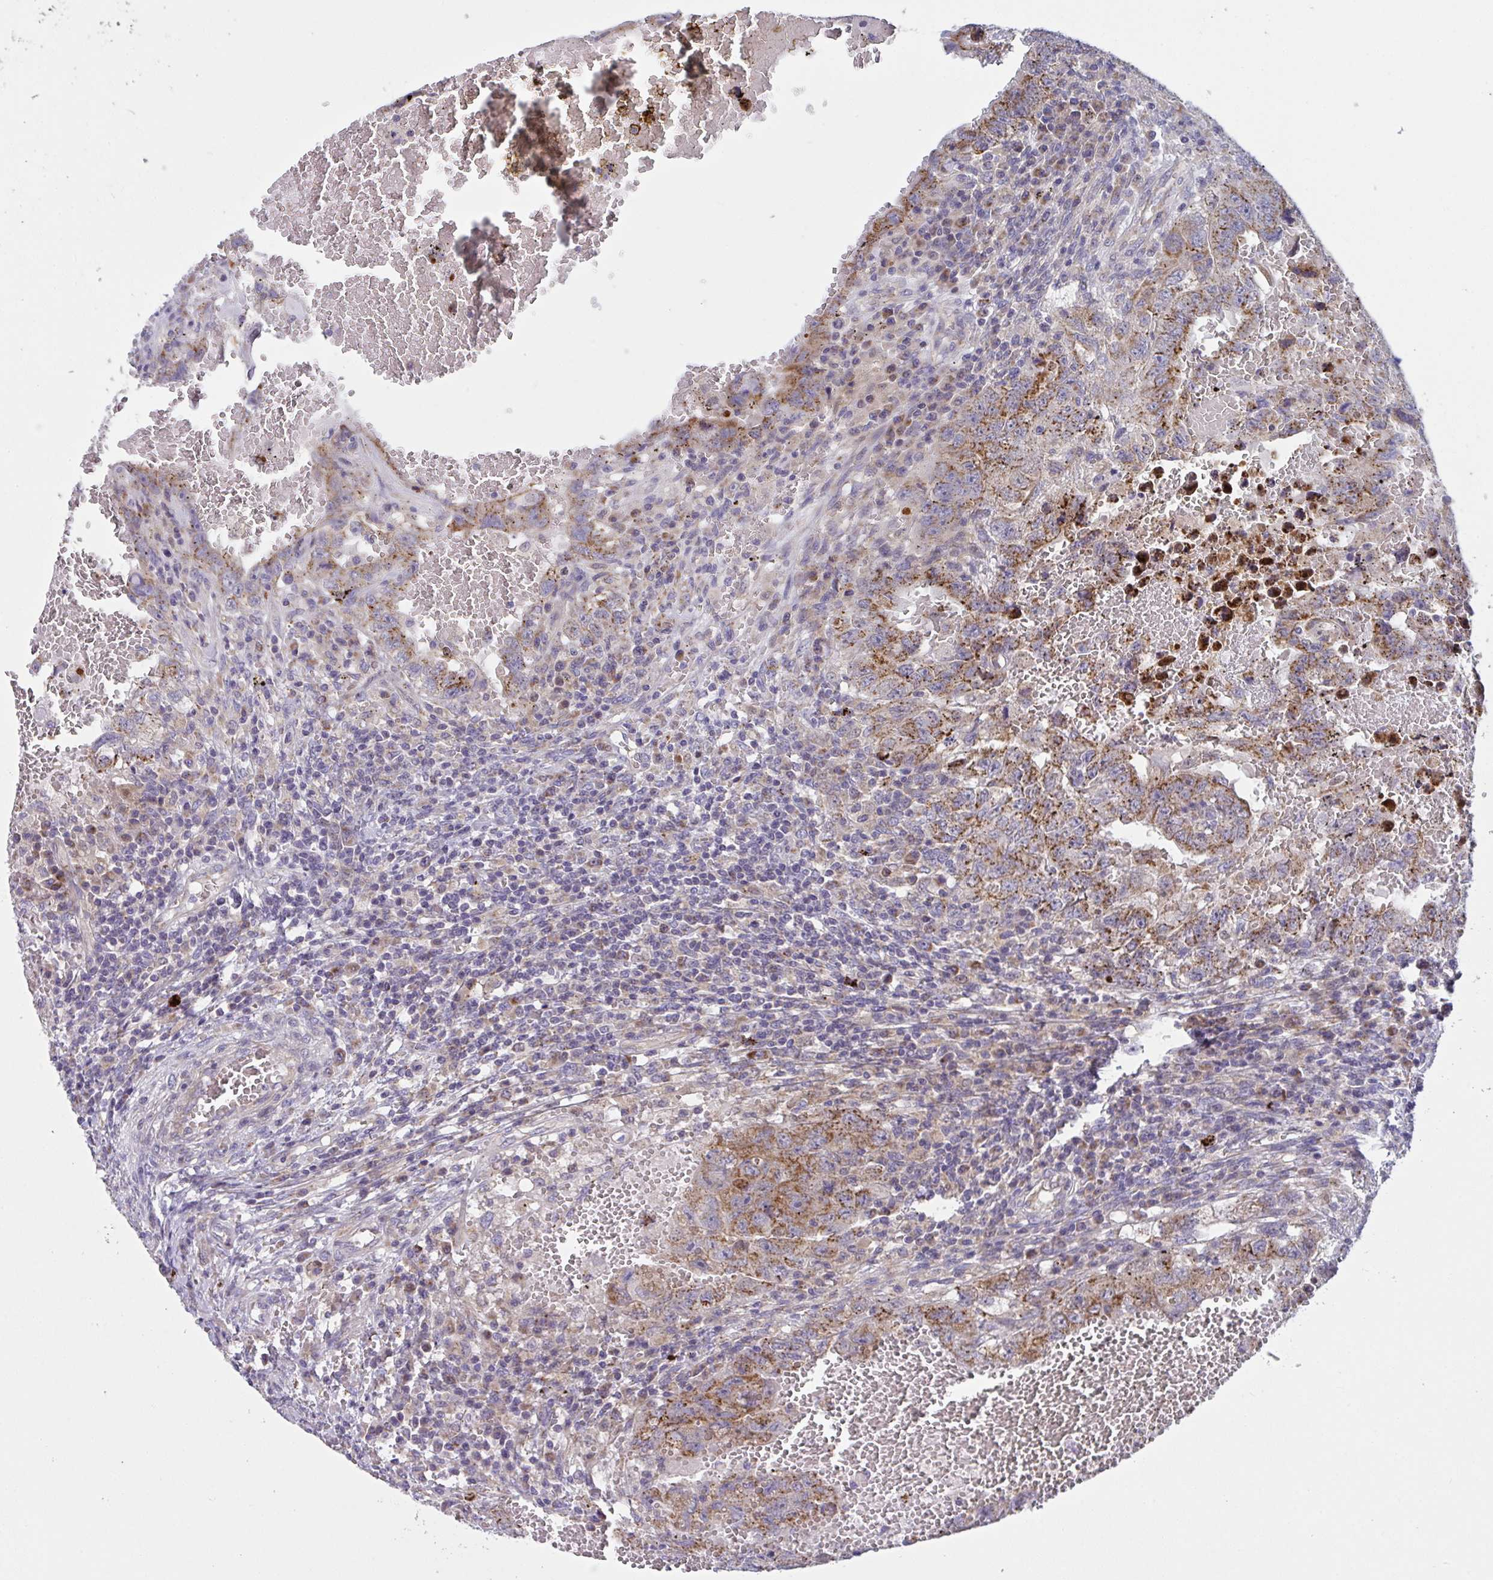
{"staining": {"intensity": "moderate", "quantity": ">75%", "location": "cytoplasmic/membranous"}, "tissue": "testis cancer", "cell_type": "Tumor cells", "image_type": "cancer", "snomed": [{"axis": "morphology", "description": "Carcinoma, Embryonal, NOS"}, {"axis": "topography", "description": "Testis"}], "caption": "Immunohistochemical staining of embryonal carcinoma (testis) demonstrates medium levels of moderate cytoplasmic/membranous staining in about >75% of tumor cells.", "gene": "MRPS2", "patient": {"sex": "male", "age": 26}}